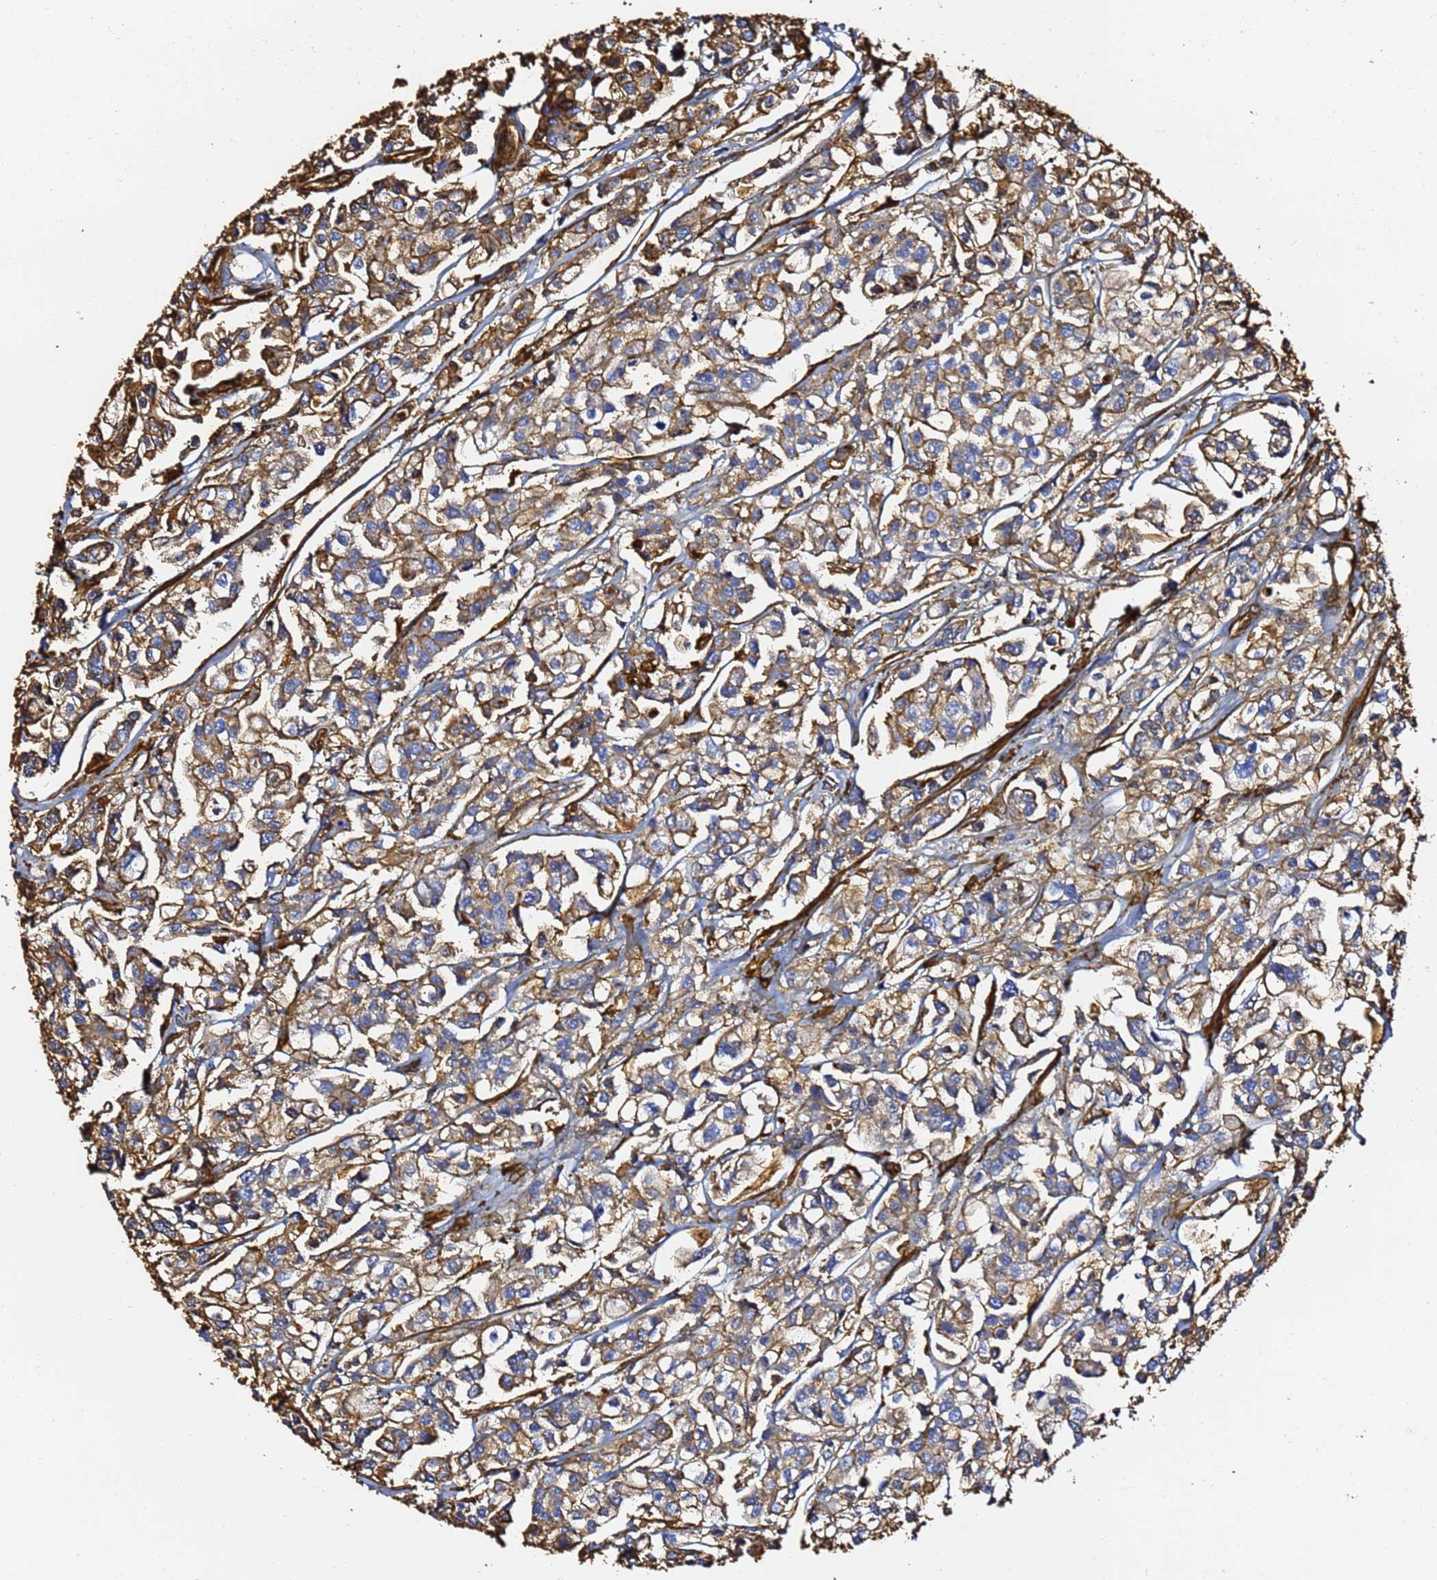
{"staining": {"intensity": "moderate", "quantity": ">75%", "location": "cytoplasmic/membranous"}, "tissue": "urothelial cancer", "cell_type": "Tumor cells", "image_type": "cancer", "snomed": [{"axis": "morphology", "description": "Urothelial carcinoma, High grade"}, {"axis": "topography", "description": "Urinary bladder"}], "caption": "This is an image of IHC staining of urothelial carcinoma (high-grade), which shows moderate staining in the cytoplasmic/membranous of tumor cells.", "gene": "ACTB", "patient": {"sex": "male", "age": 67}}